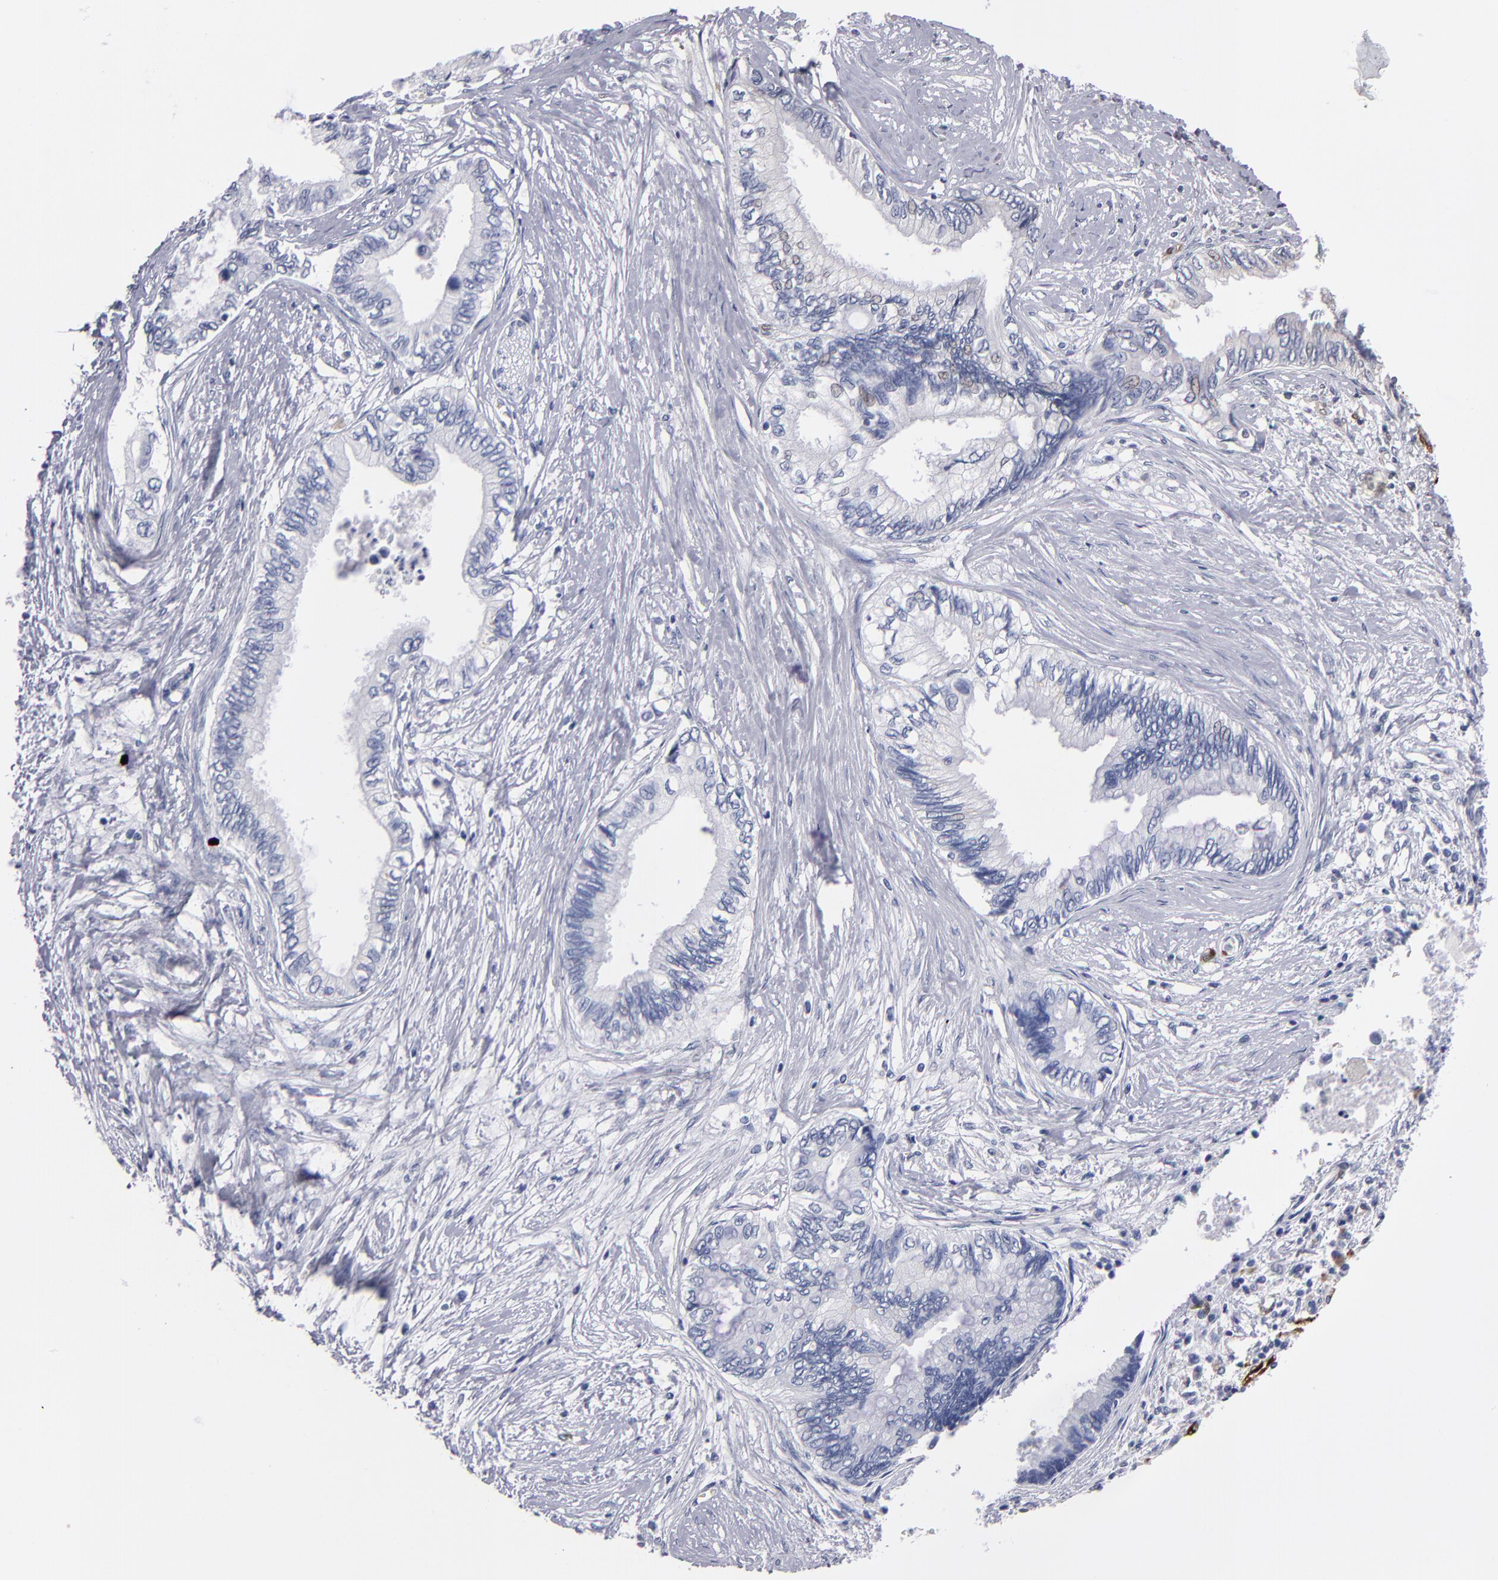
{"staining": {"intensity": "negative", "quantity": "none", "location": "none"}, "tissue": "pancreatic cancer", "cell_type": "Tumor cells", "image_type": "cancer", "snomed": [{"axis": "morphology", "description": "Adenocarcinoma, NOS"}, {"axis": "topography", "description": "Pancreas"}], "caption": "Micrograph shows no significant protein expression in tumor cells of pancreatic cancer.", "gene": "FABP4", "patient": {"sex": "female", "age": 66}}